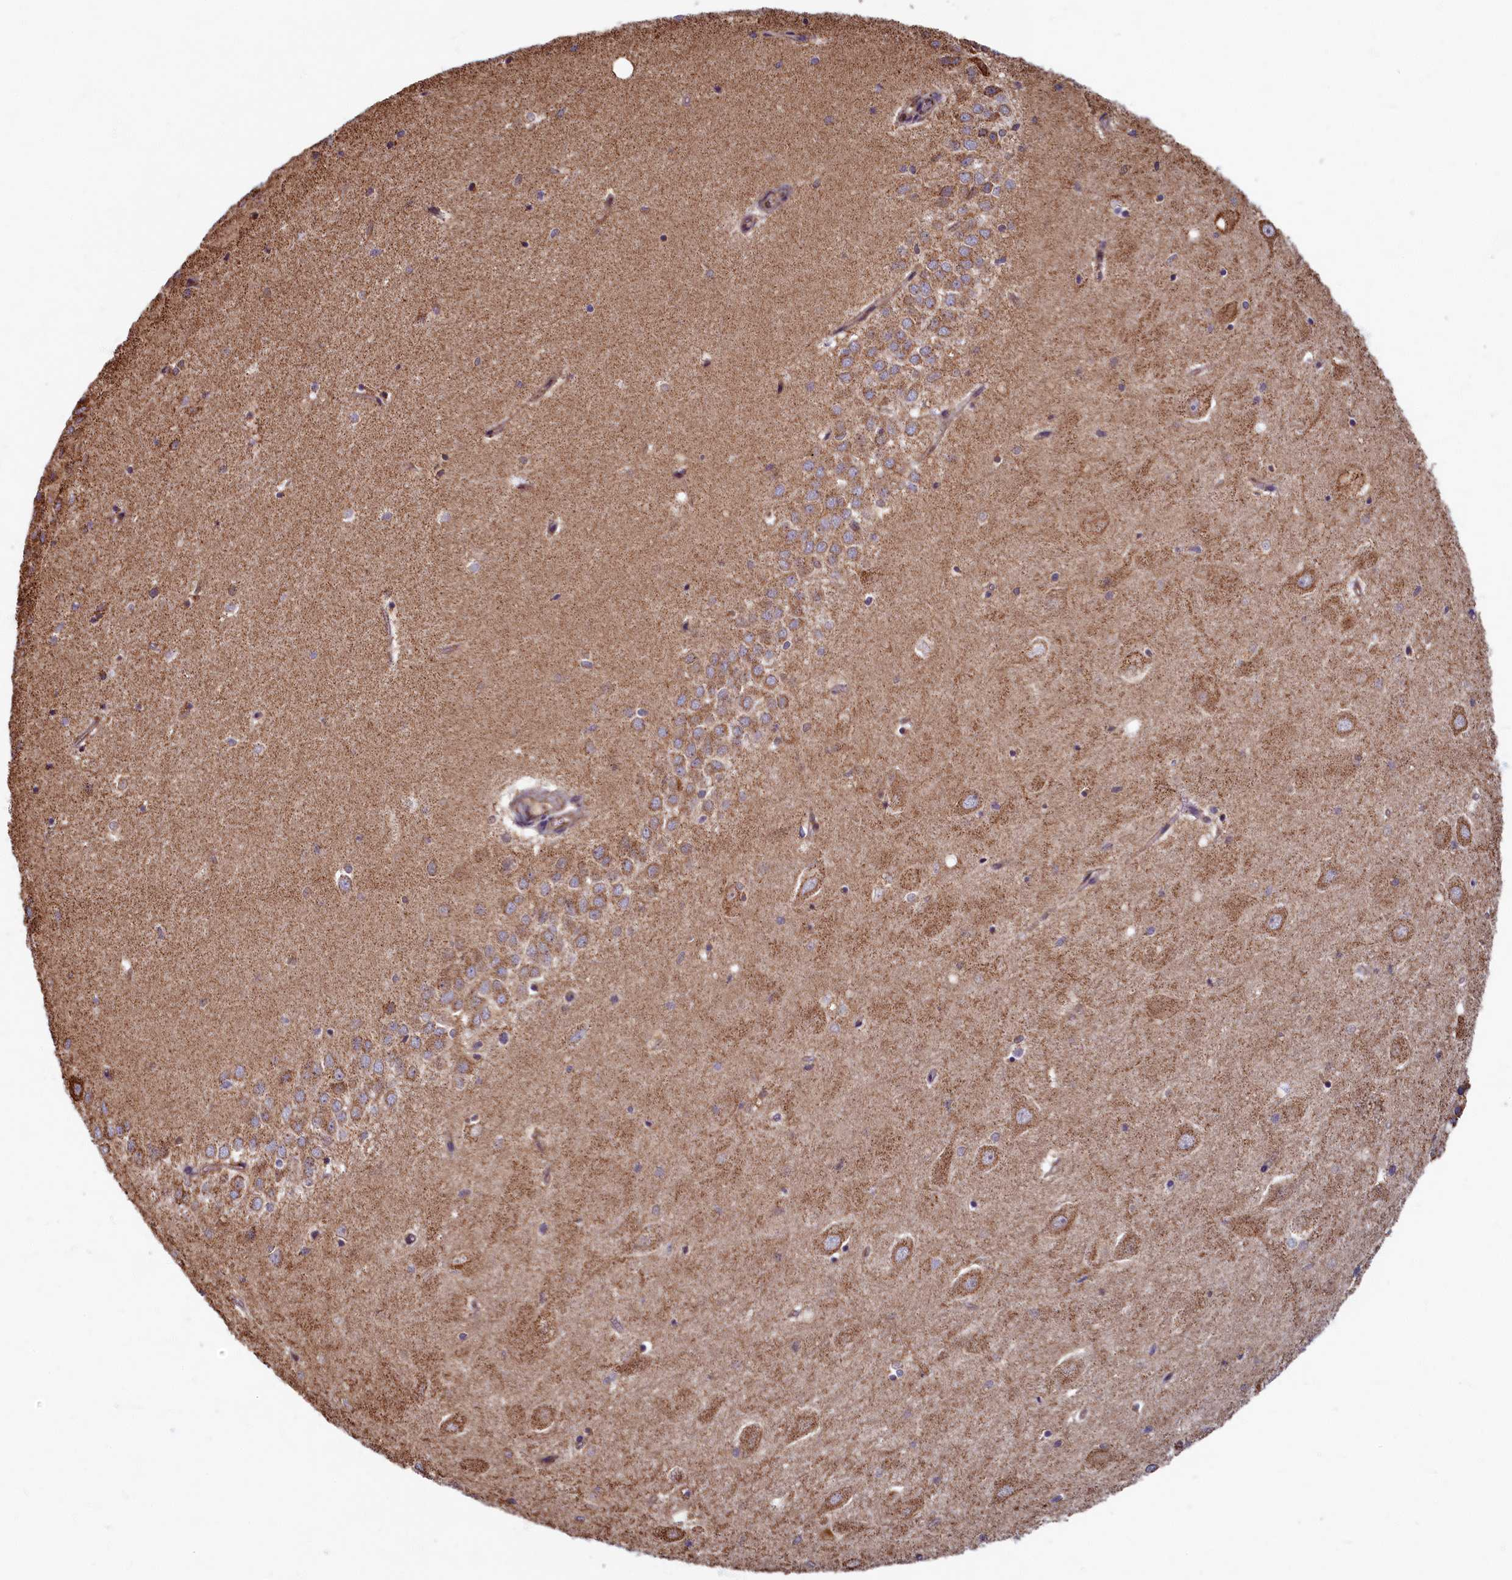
{"staining": {"intensity": "moderate", "quantity": "25%-75%", "location": "cytoplasmic/membranous"}, "tissue": "hippocampus", "cell_type": "Glial cells", "image_type": "normal", "snomed": [{"axis": "morphology", "description": "Normal tissue, NOS"}, {"axis": "topography", "description": "Hippocampus"}], "caption": "The immunohistochemical stain labels moderate cytoplasmic/membranous positivity in glial cells of normal hippocampus.", "gene": "SPR", "patient": {"sex": "female", "age": 64}}